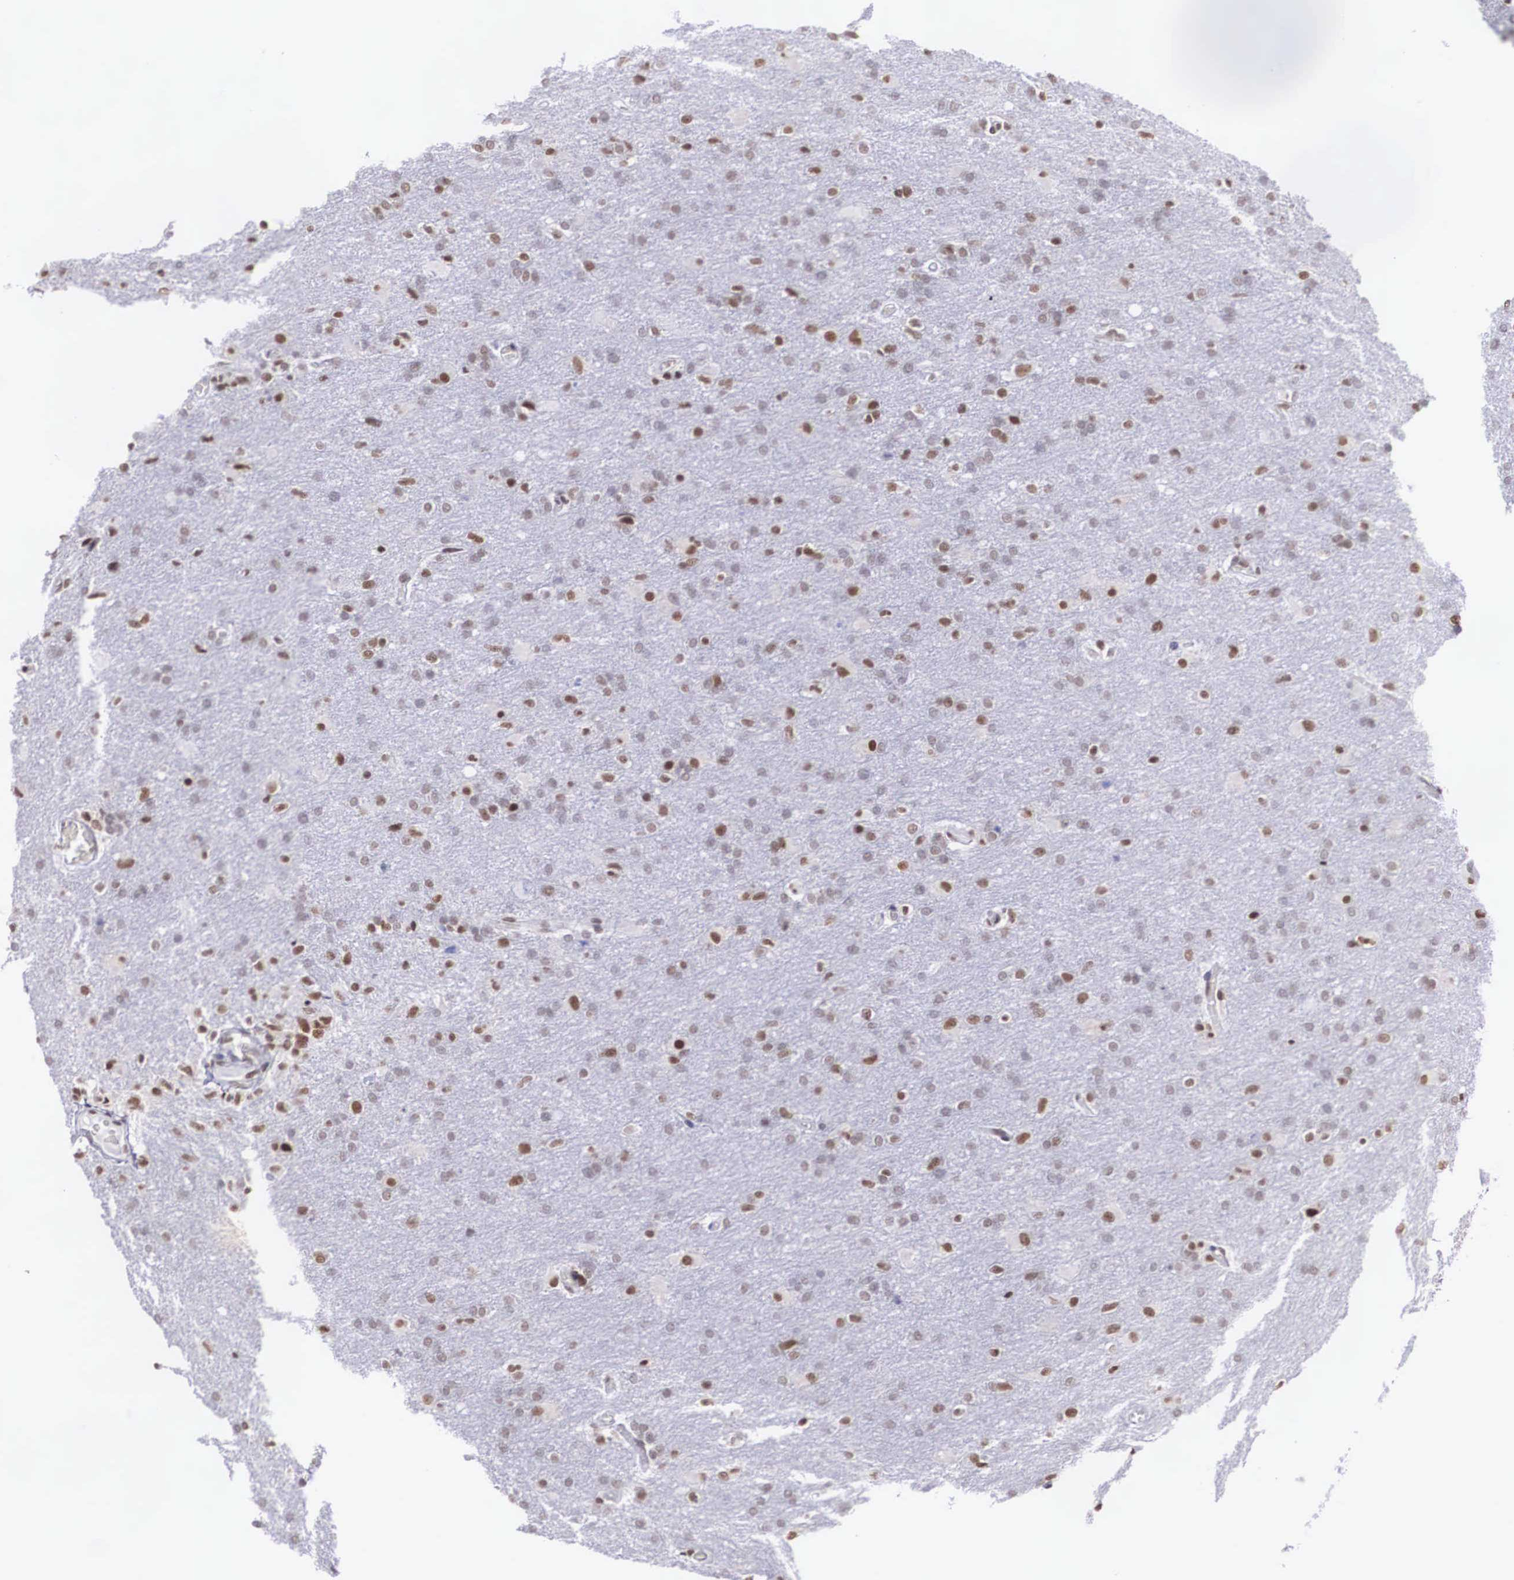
{"staining": {"intensity": "weak", "quantity": "25%-75%", "location": "nuclear"}, "tissue": "glioma", "cell_type": "Tumor cells", "image_type": "cancer", "snomed": [{"axis": "morphology", "description": "Glioma, malignant, High grade"}, {"axis": "topography", "description": "Brain"}], "caption": "DAB immunohistochemical staining of high-grade glioma (malignant) shows weak nuclear protein positivity in approximately 25%-75% of tumor cells. (brown staining indicates protein expression, while blue staining denotes nuclei).", "gene": "CSTF2", "patient": {"sex": "male", "age": 68}}